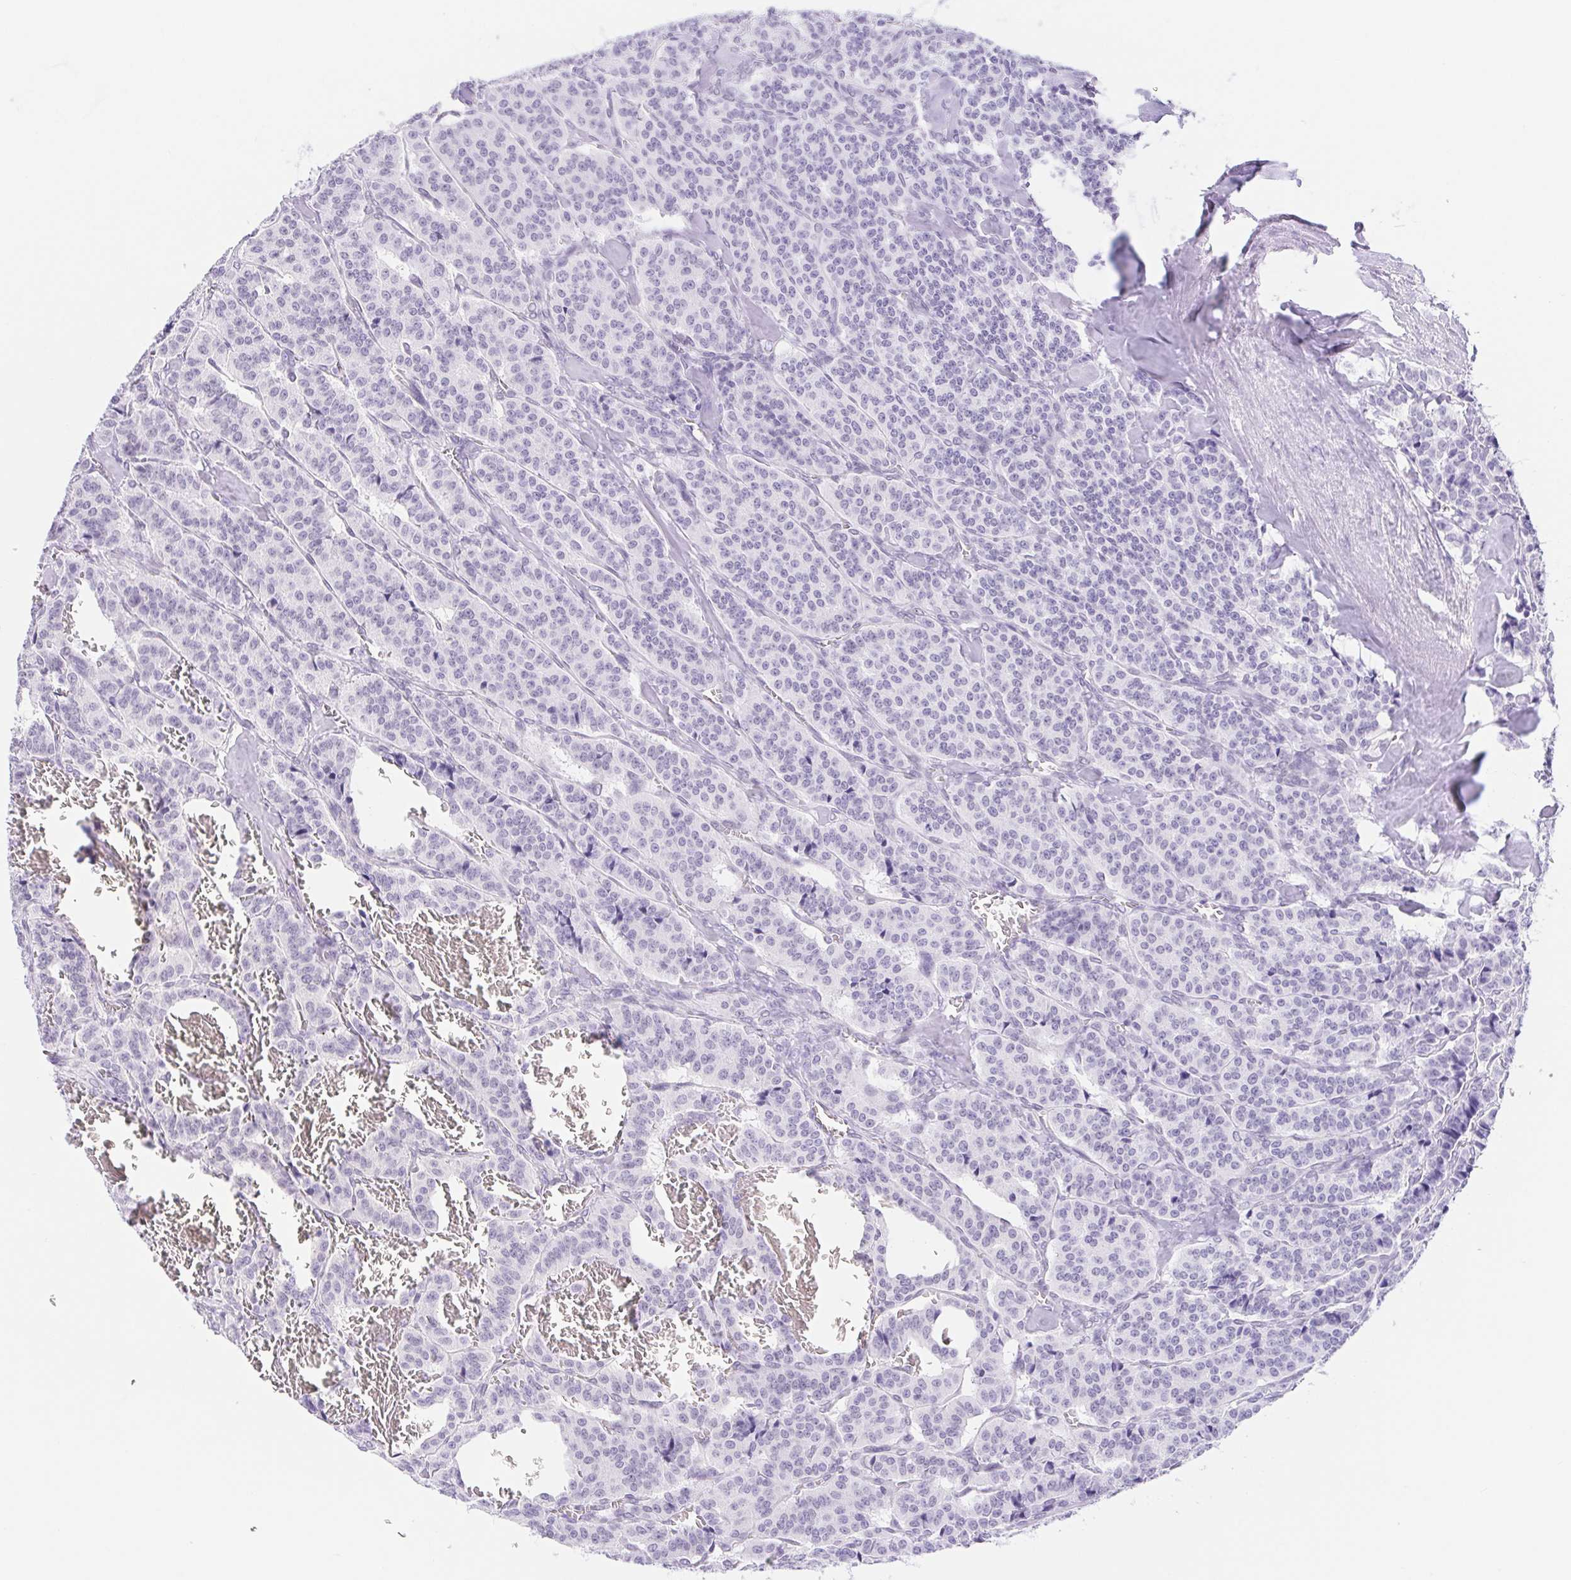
{"staining": {"intensity": "negative", "quantity": "none", "location": "none"}, "tissue": "carcinoid", "cell_type": "Tumor cells", "image_type": "cancer", "snomed": [{"axis": "morphology", "description": "Normal tissue, NOS"}, {"axis": "morphology", "description": "Carcinoid, malignant, NOS"}, {"axis": "topography", "description": "Lung"}], "caption": "High magnification brightfield microscopy of malignant carcinoid stained with DAB (brown) and counterstained with hematoxylin (blue): tumor cells show no significant positivity.", "gene": "CAND1", "patient": {"sex": "female", "age": 46}}